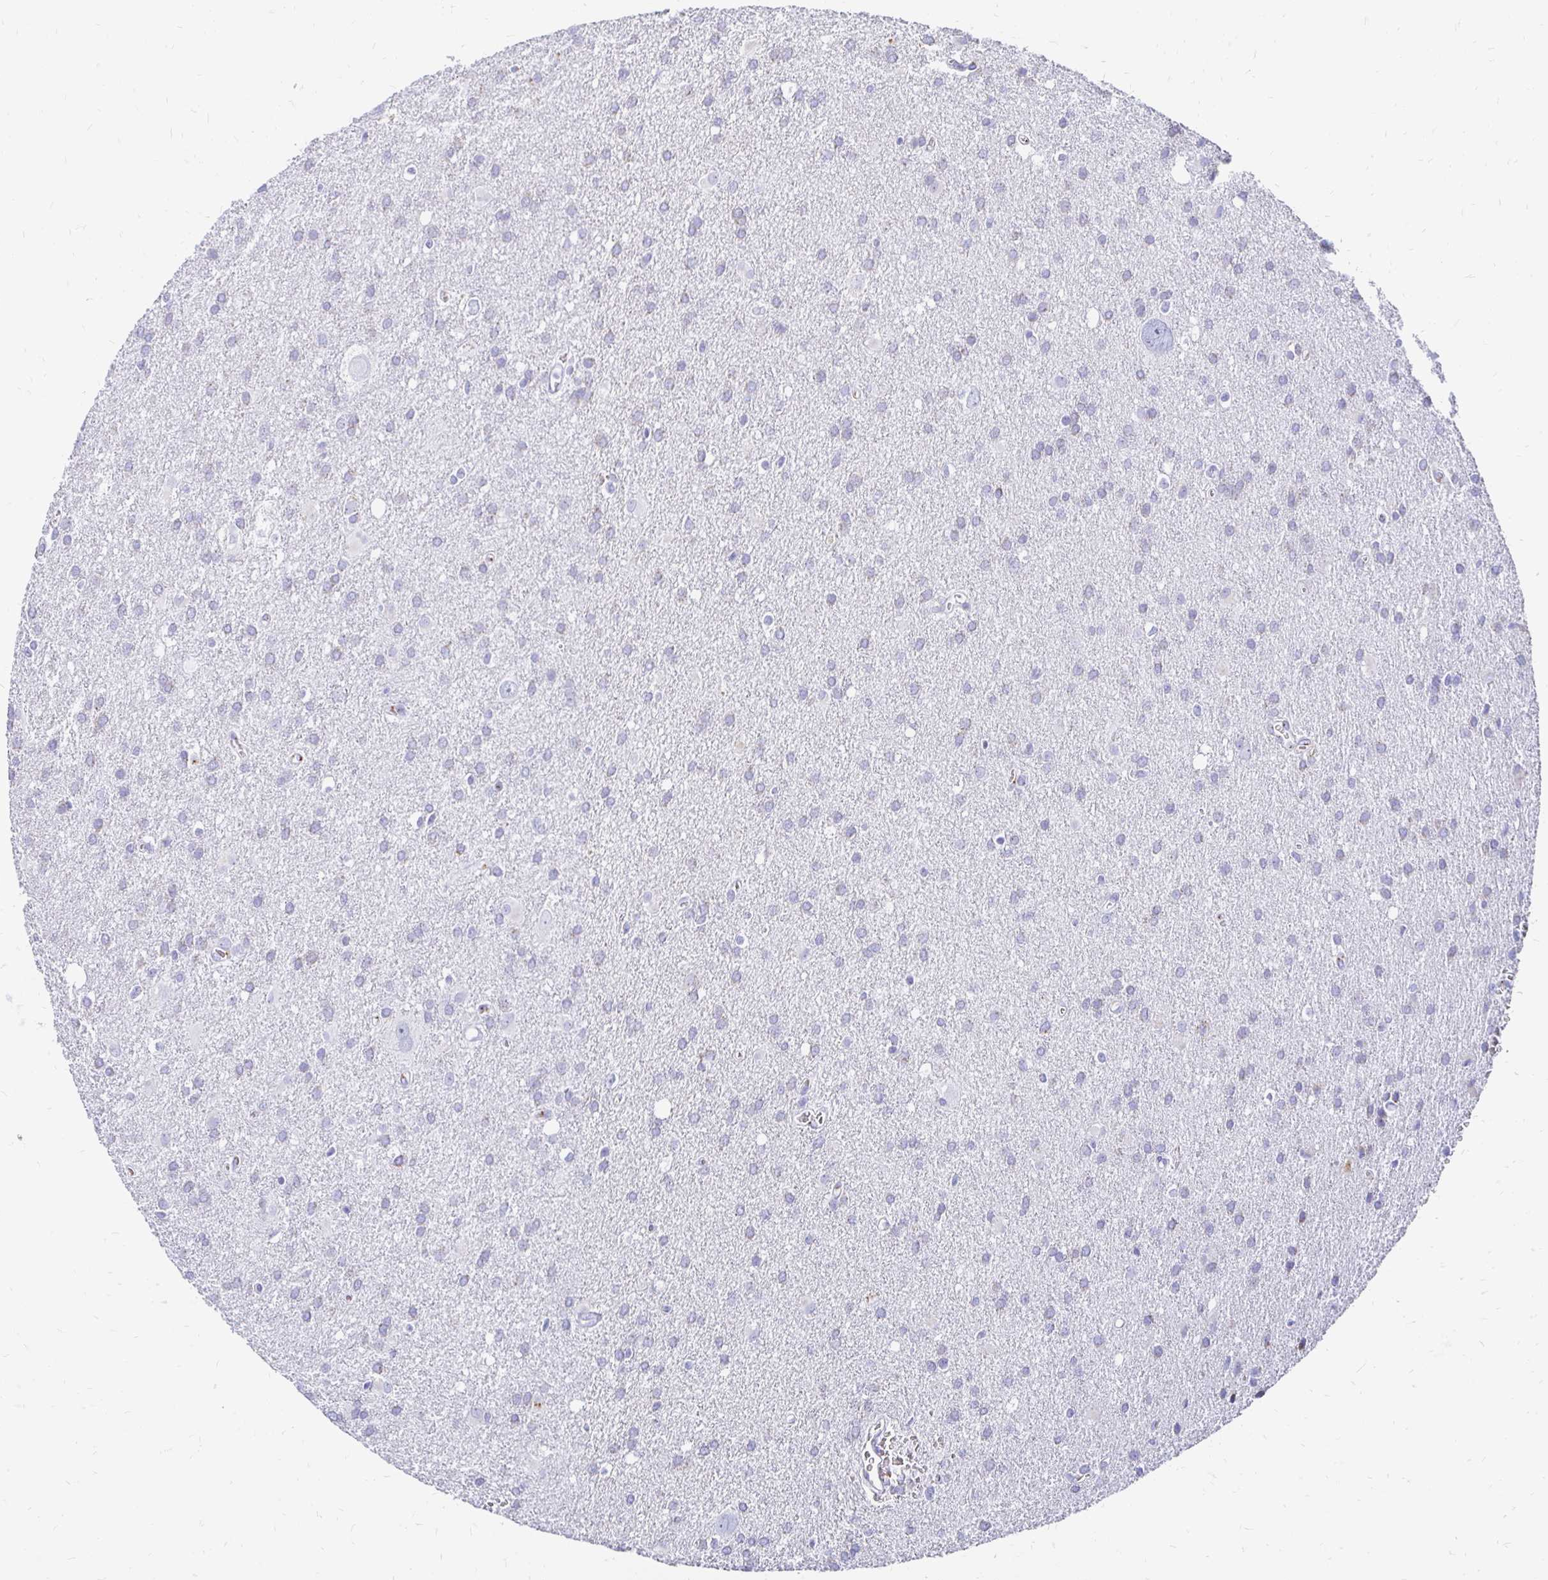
{"staining": {"intensity": "negative", "quantity": "none", "location": "none"}, "tissue": "glioma", "cell_type": "Tumor cells", "image_type": "cancer", "snomed": [{"axis": "morphology", "description": "Glioma, malignant, Low grade"}, {"axis": "topography", "description": "Brain"}], "caption": "A high-resolution image shows immunohistochemistry staining of malignant glioma (low-grade), which shows no significant positivity in tumor cells.", "gene": "PAGE4", "patient": {"sex": "male", "age": 66}}